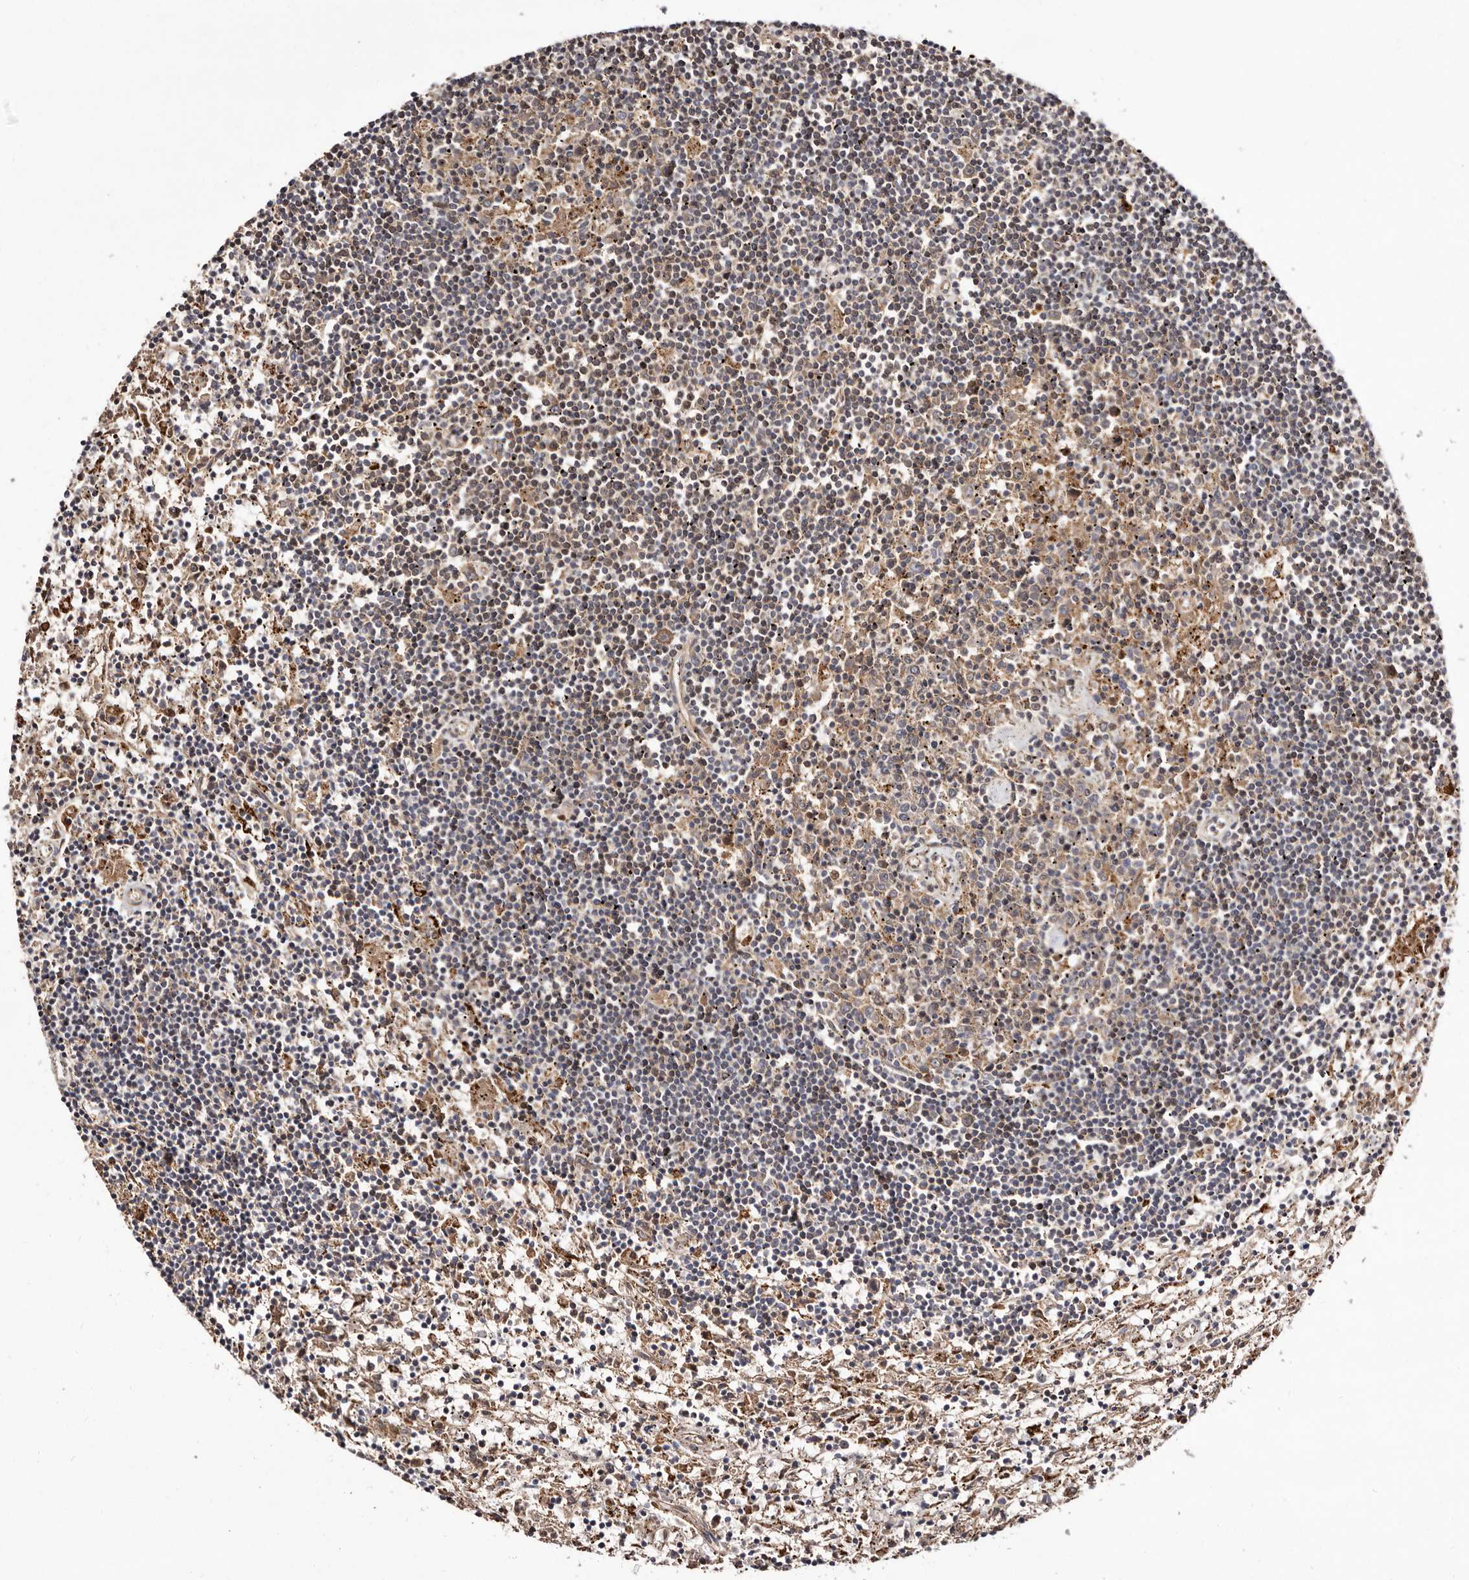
{"staining": {"intensity": "weak", "quantity": "25%-75%", "location": "cytoplasmic/membranous"}, "tissue": "lymphoma", "cell_type": "Tumor cells", "image_type": "cancer", "snomed": [{"axis": "morphology", "description": "Malignant lymphoma, non-Hodgkin's type, Low grade"}, {"axis": "topography", "description": "Spleen"}], "caption": "Protein staining reveals weak cytoplasmic/membranous staining in approximately 25%-75% of tumor cells in malignant lymphoma, non-Hodgkin's type (low-grade).", "gene": "LUZP1", "patient": {"sex": "male", "age": 76}}